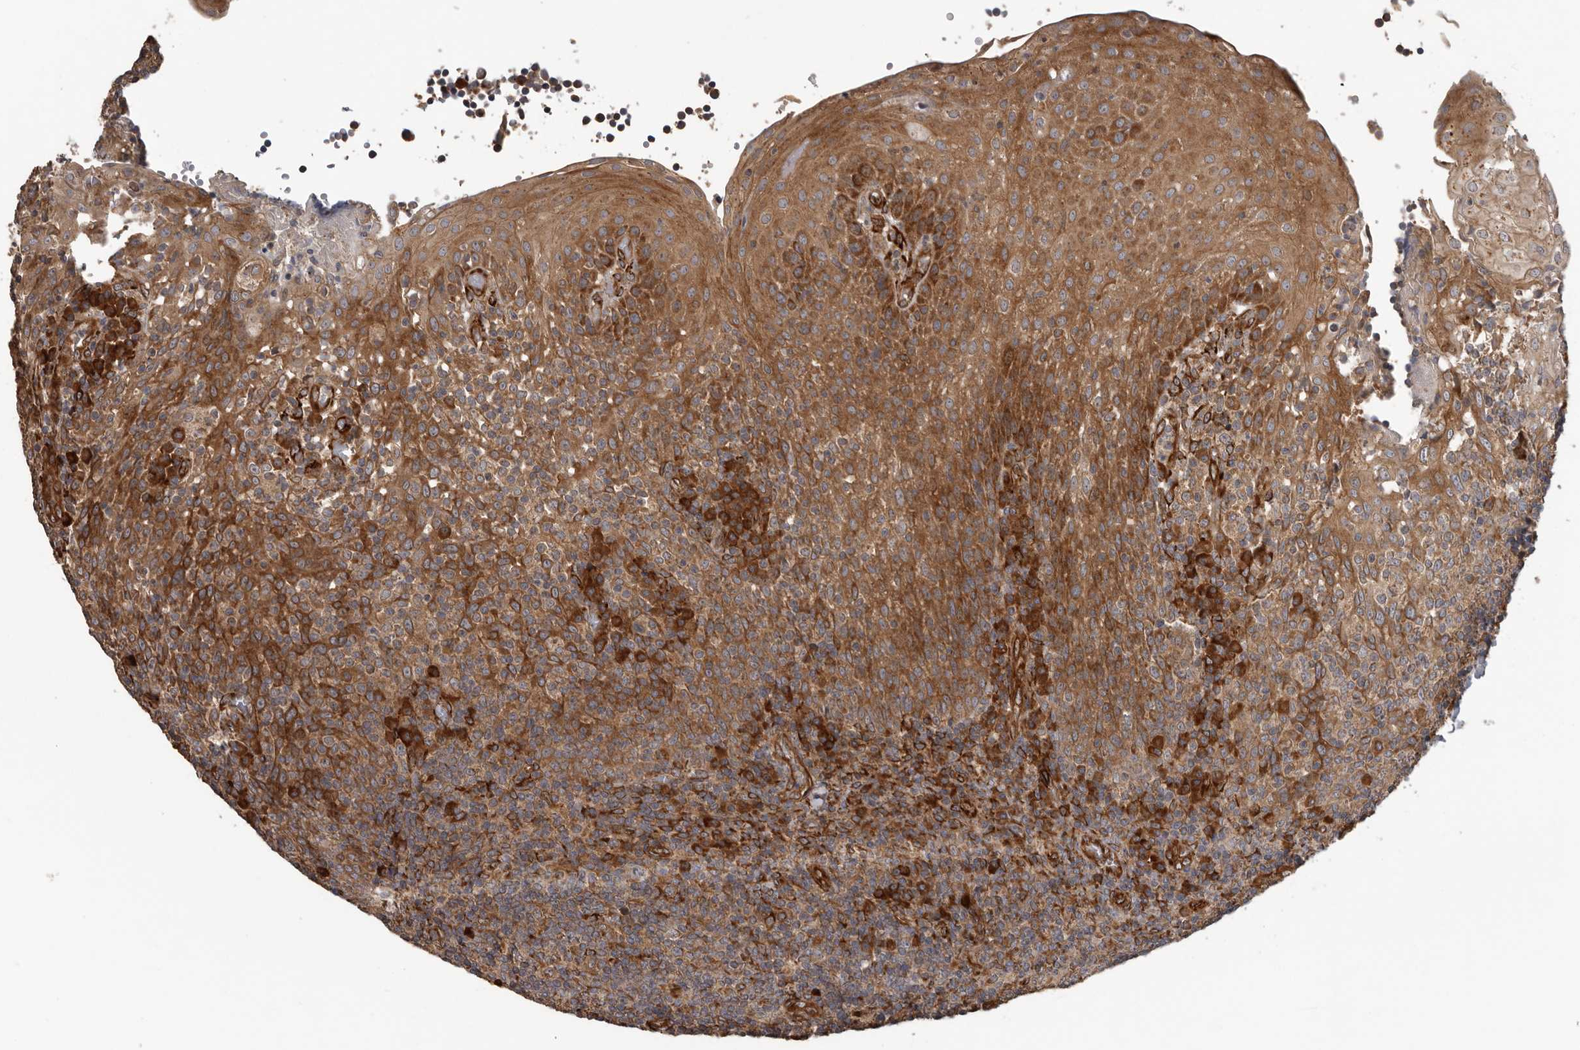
{"staining": {"intensity": "strong", "quantity": "25%-75%", "location": "cytoplasmic/membranous"}, "tissue": "tonsil", "cell_type": "Non-germinal center cells", "image_type": "normal", "snomed": [{"axis": "morphology", "description": "Normal tissue, NOS"}, {"axis": "topography", "description": "Tonsil"}], "caption": "Immunohistochemical staining of unremarkable tonsil shows 25%-75% levels of strong cytoplasmic/membranous protein positivity in about 25%-75% of non-germinal center cells.", "gene": "CEP350", "patient": {"sex": "female", "age": 19}}